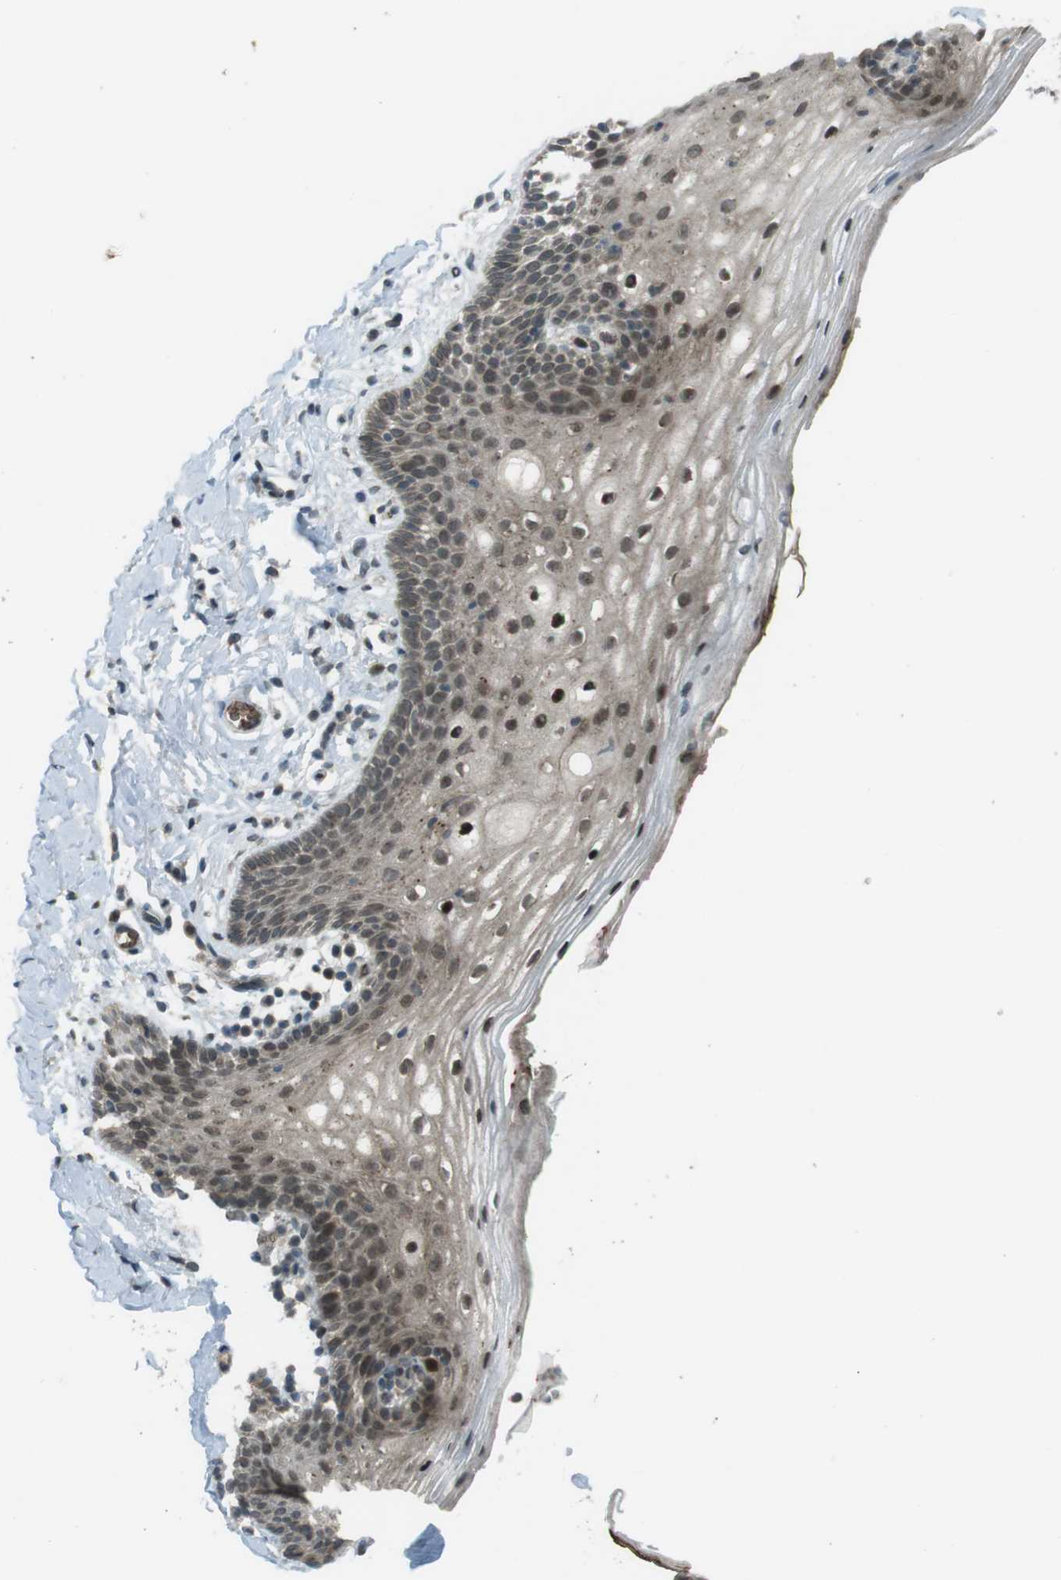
{"staining": {"intensity": "moderate", "quantity": "25%-75%", "location": "cytoplasmic/membranous,nuclear"}, "tissue": "vagina", "cell_type": "Squamous epithelial cells", "image_type": "normal", "snomed": [{"axis": "morphology", "description": "Normal tissue, NOS"}, {"axis": "topography", "description": "Vagina"}], "caption": "Protein analysis of normal vagina exhibits moderate cytoplasmic/membranous,nuclear expression in approximately 25%-75% of squamous epithelial cells.", "gene": "SLITRK5", "patient": {"sex": "female", "age": 55}}